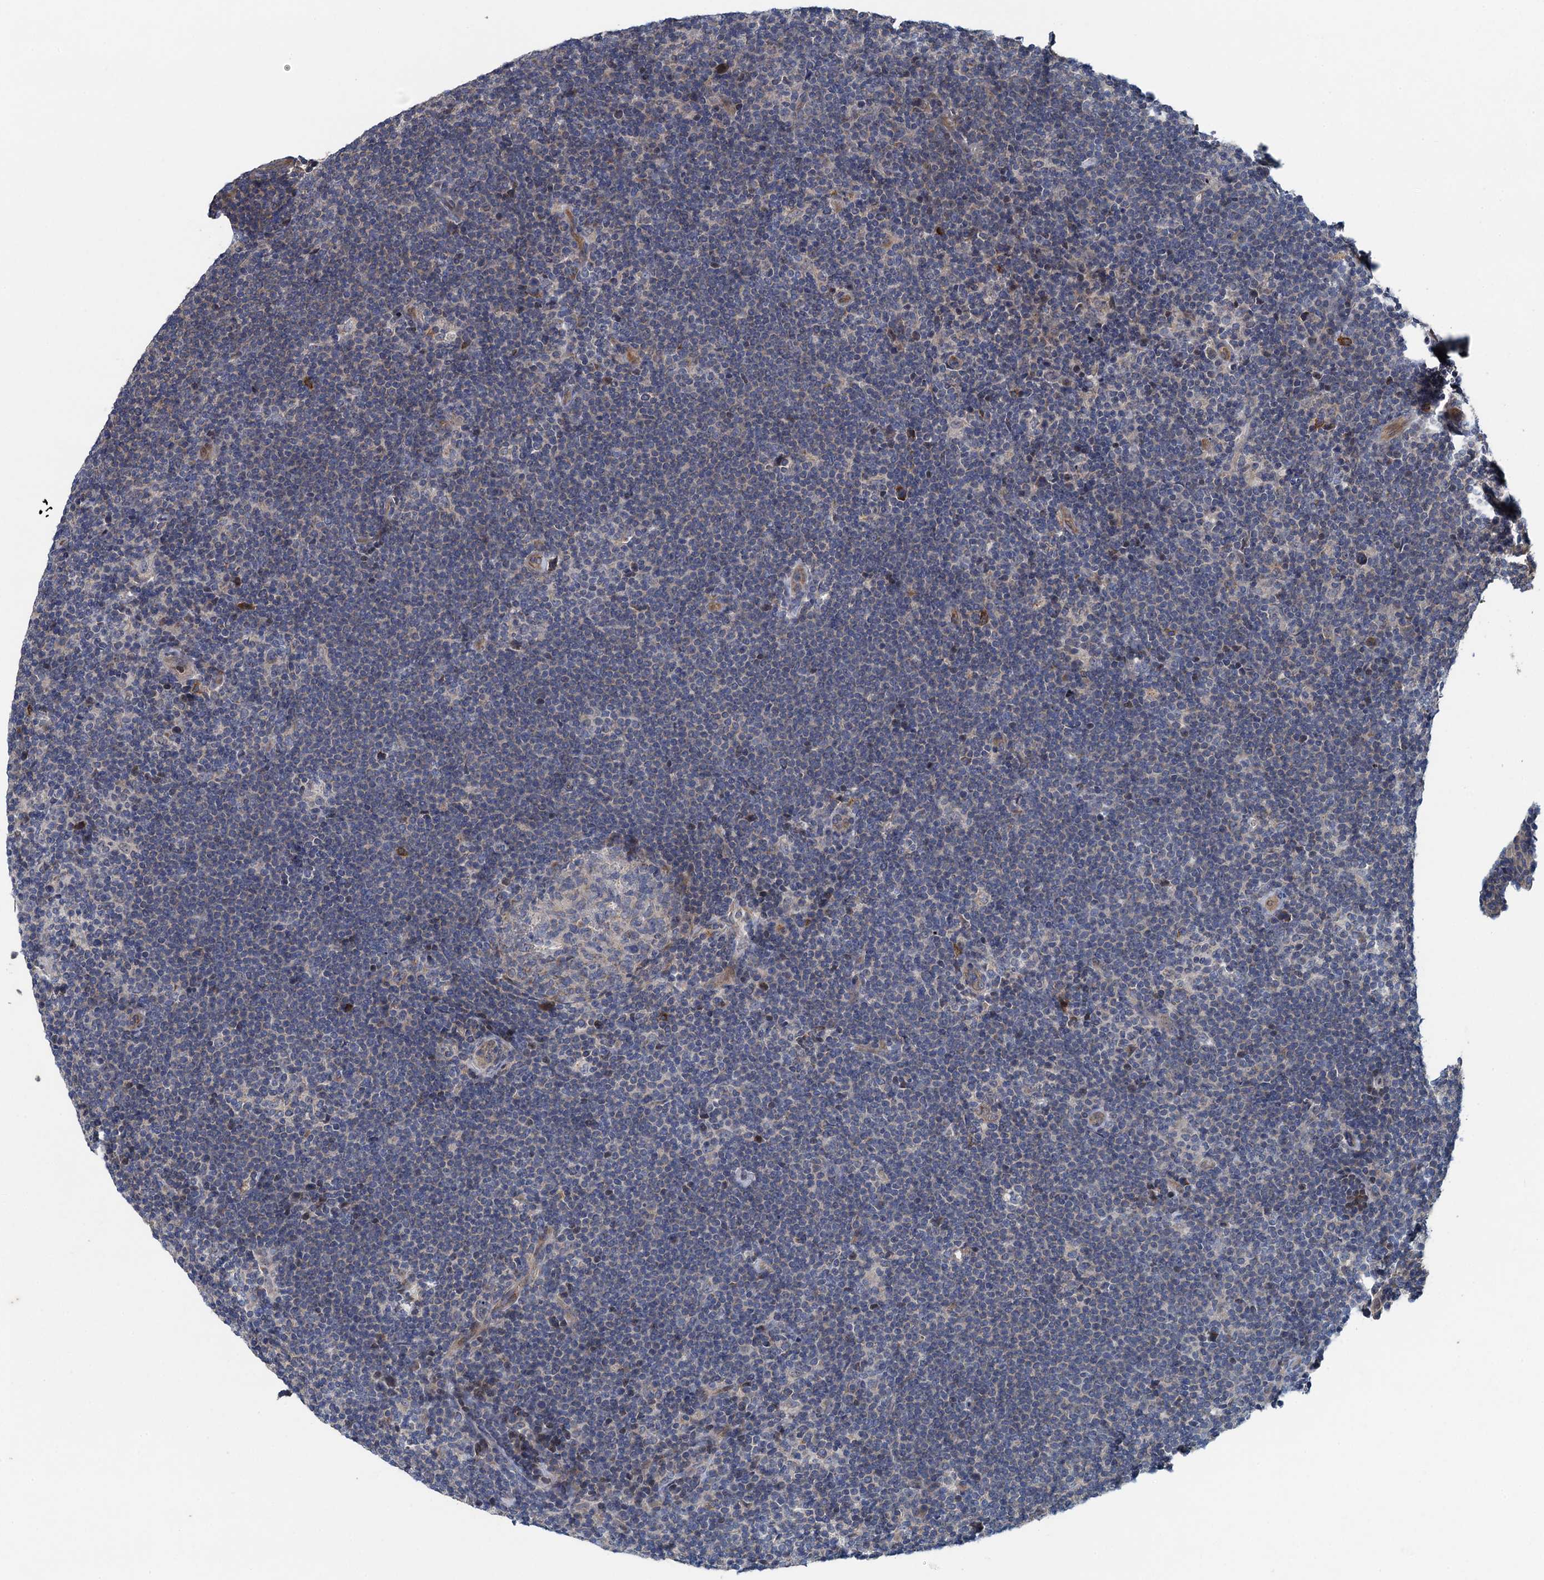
{"staining": {"intensity": "negative", "quantity": "none", "location": "none"}, "tissue": "lymphoma", "cell_type": "Tumor cells", "image_type": "cancer", "snomed": [{"axis": "morphology", "description": "Hodgkin's disease, NOS"}, {"axis": "topography", "description": "Lymph node"}], "caption": "This is an immunohistochemistry image of lymphoma. There is no expression in tumor cells.", "gene": "KBTBD8", "patient": {"sex": "female", "age": 57}}